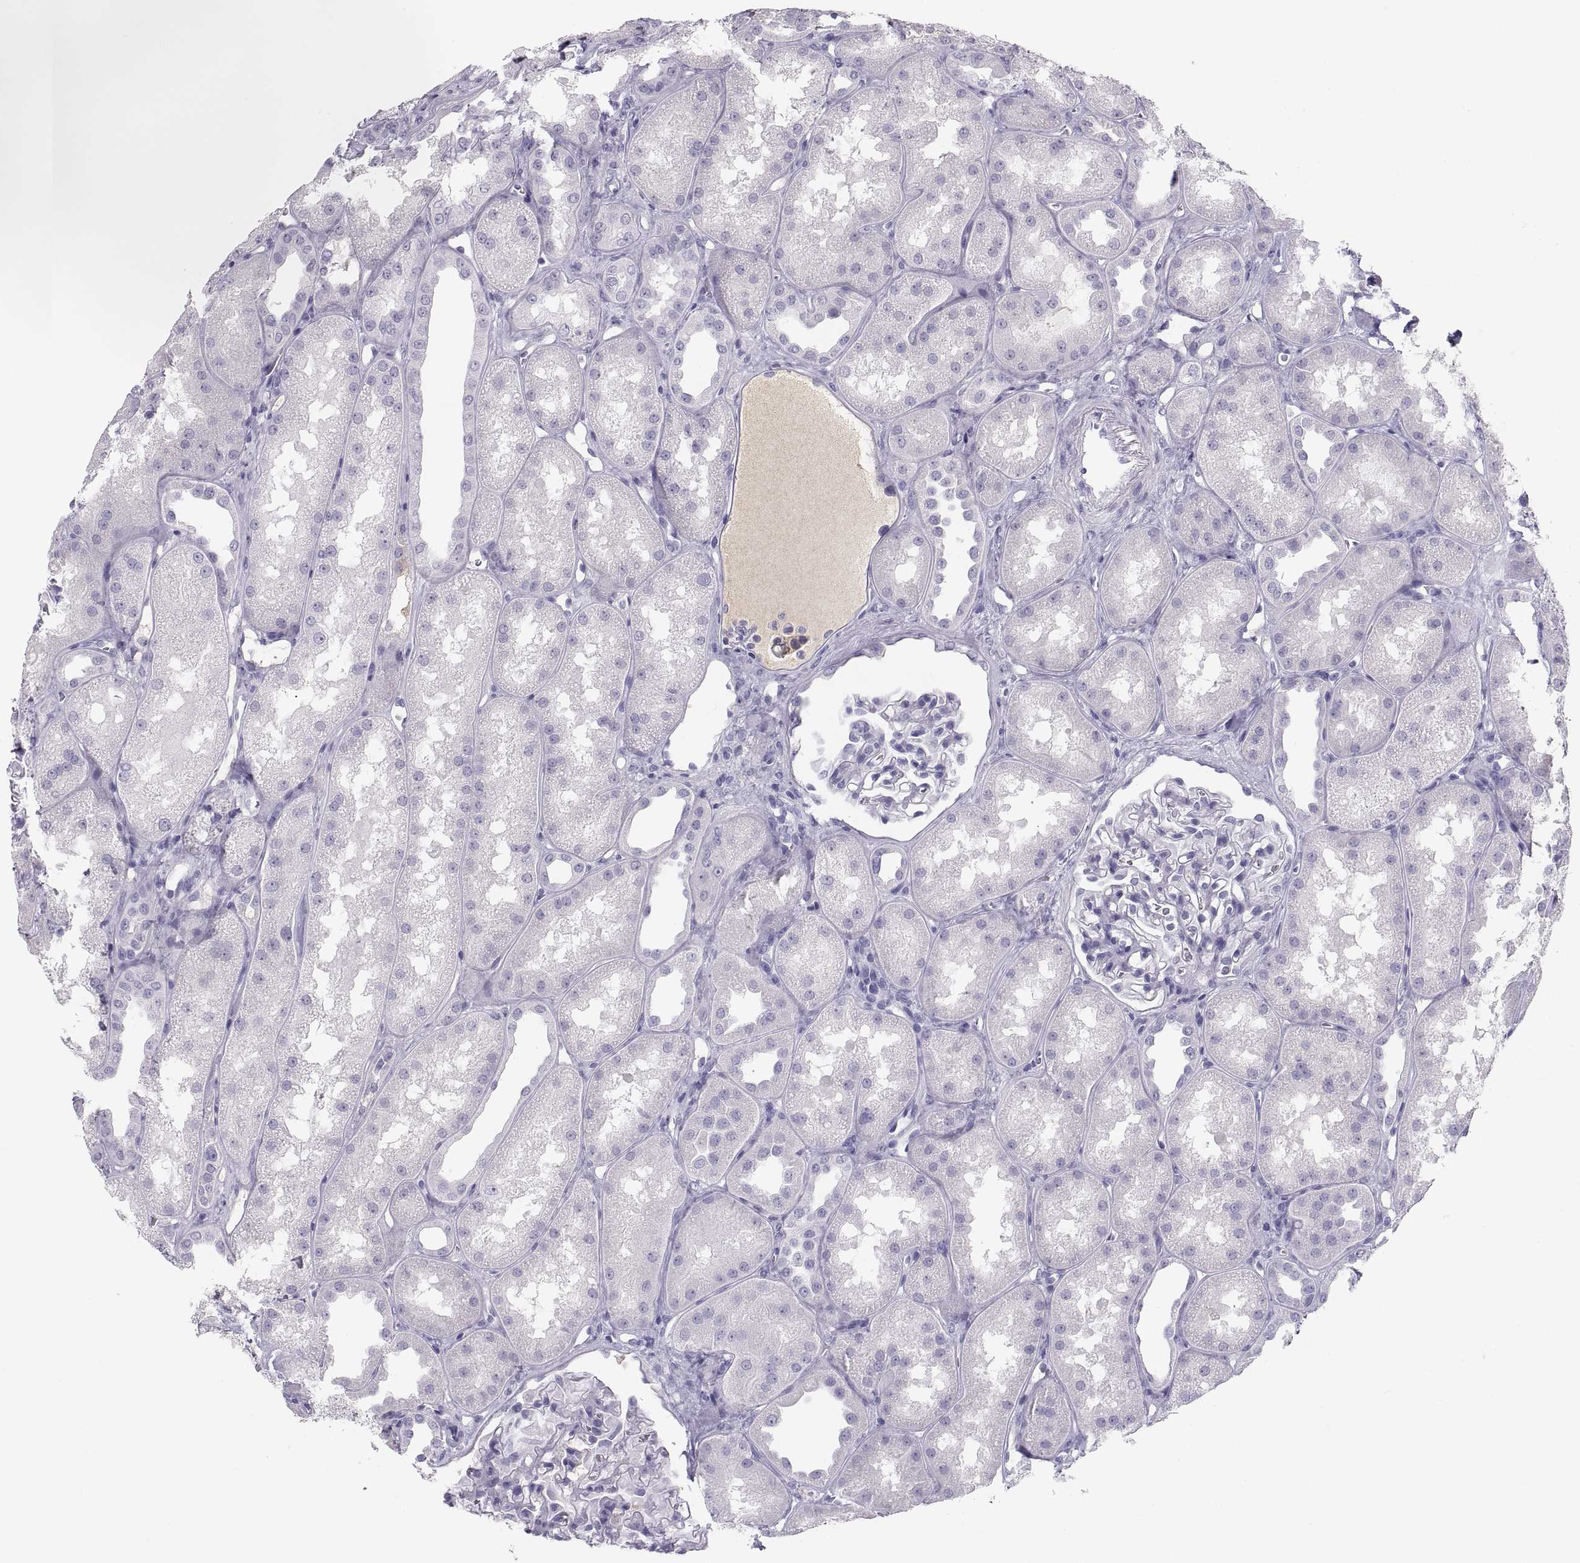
{"staining": {"intensity": "negative", "quantity": "none", "location": "none"}, "tissue": "kidney", "cell_type": "Cells in glomeruli", "image_type": "normal", "snomed": [{"axis": "morphology", "description": "Normal tissue, NOS"}, {"axis": "topography", "description": "Kidney"}], "caption": "Protein analysis of normal kidney displays no significant staining in cells in glomeruli. Nuclei are stained in blue.", "gene": "MAGEB2", "patient": {"sex": "male", "age": 61}}